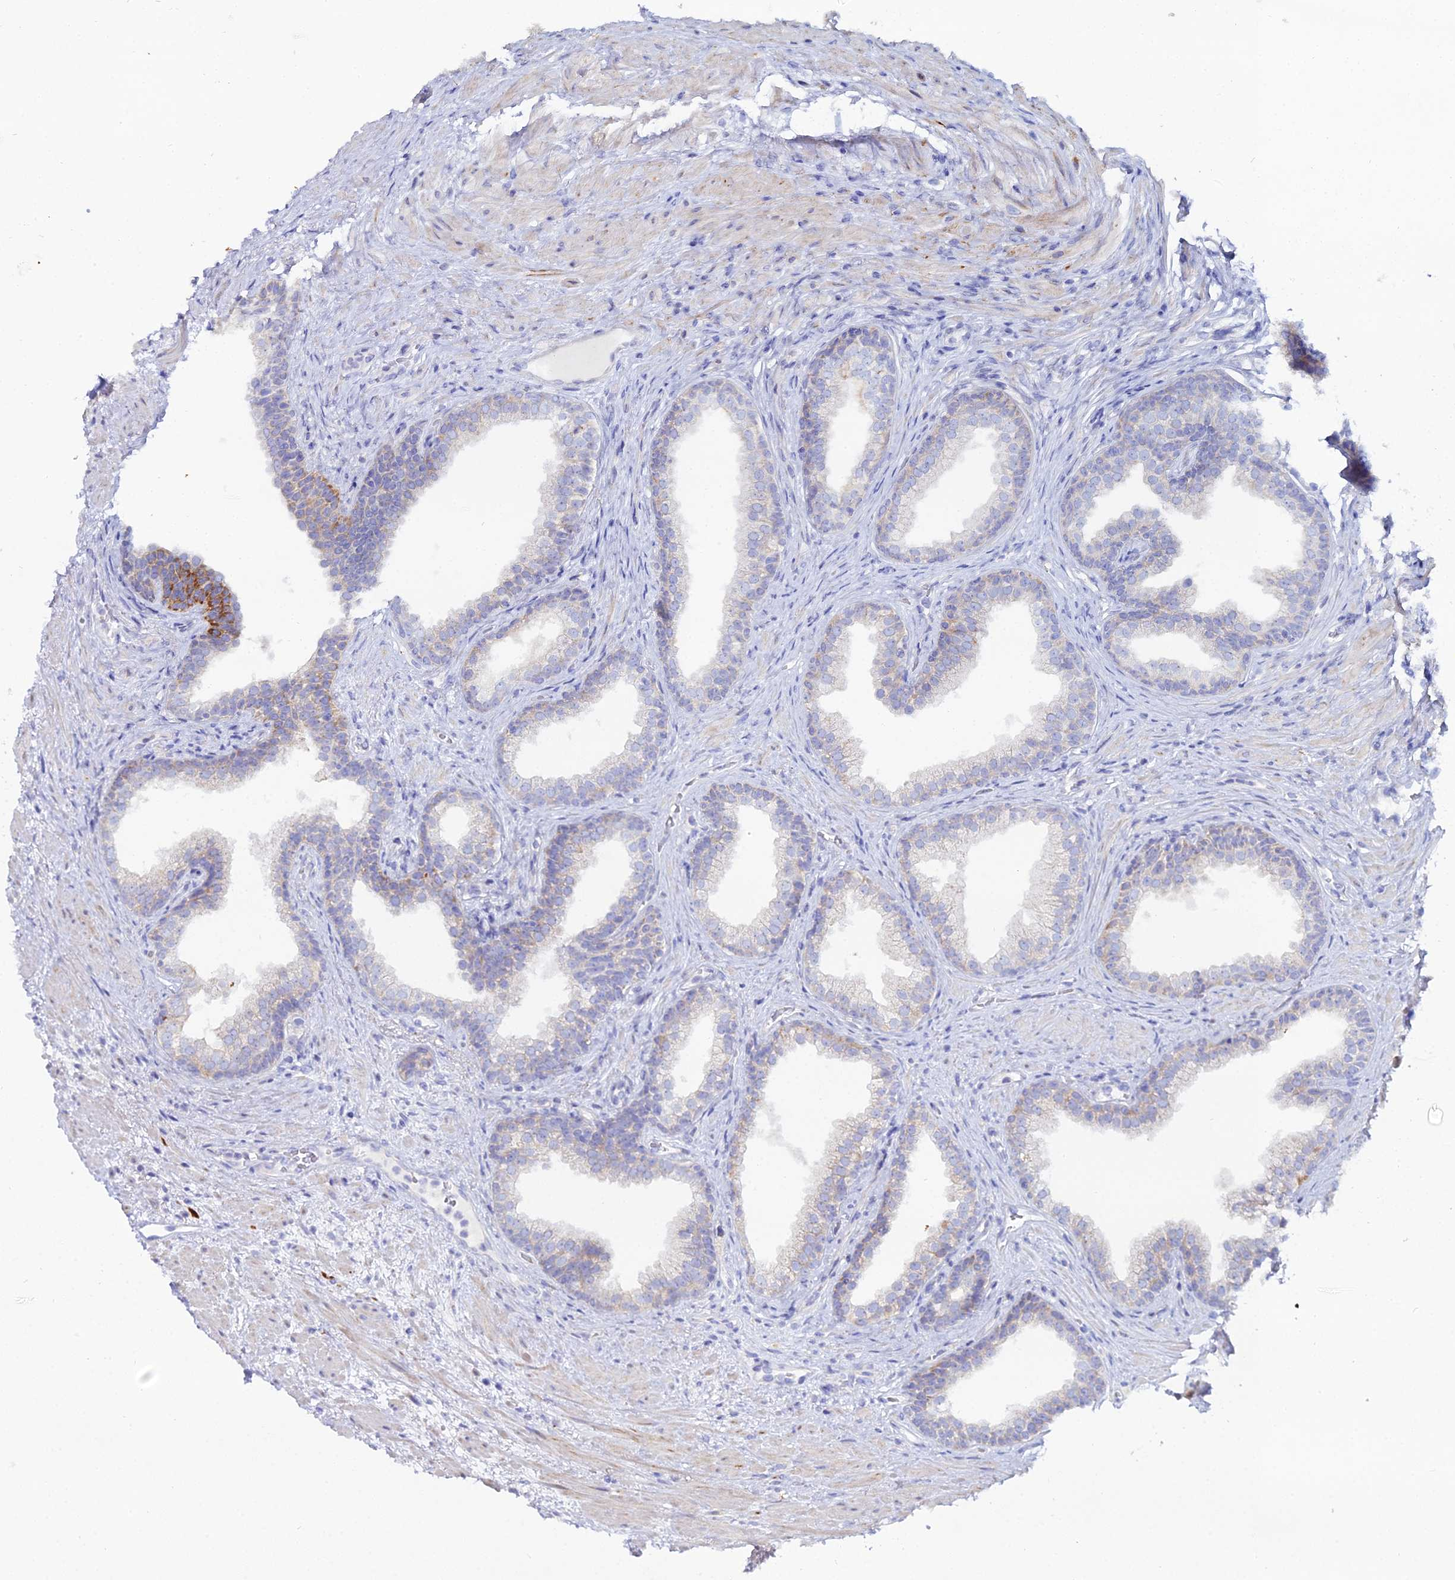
{"staining": {"intensity": "moderate", "quantity": "<25%", "location": "cytoplasmic/membranous"}, "tissue": "prostate", "cell_type": "Glandular cells", "image_type": "normal", "snomed": [{"axis": "morphology", "description": "Normal tissue, NOS"}, {"axis": "topography", "description": "Prostate"}], "caption": "Prostate was stained to show a protein in brown. There is low levels of moderate cytoplasmic/membranous staining in approximately <25% of glandular cells. (Stains: DAB (3,3'-diaminobenzidine) in brown, nuclei in blue, Microscopy: brightfield microscopy at high magnification).", "gene": "DHX34", "patient": {"sex": "male", "age": 76}}